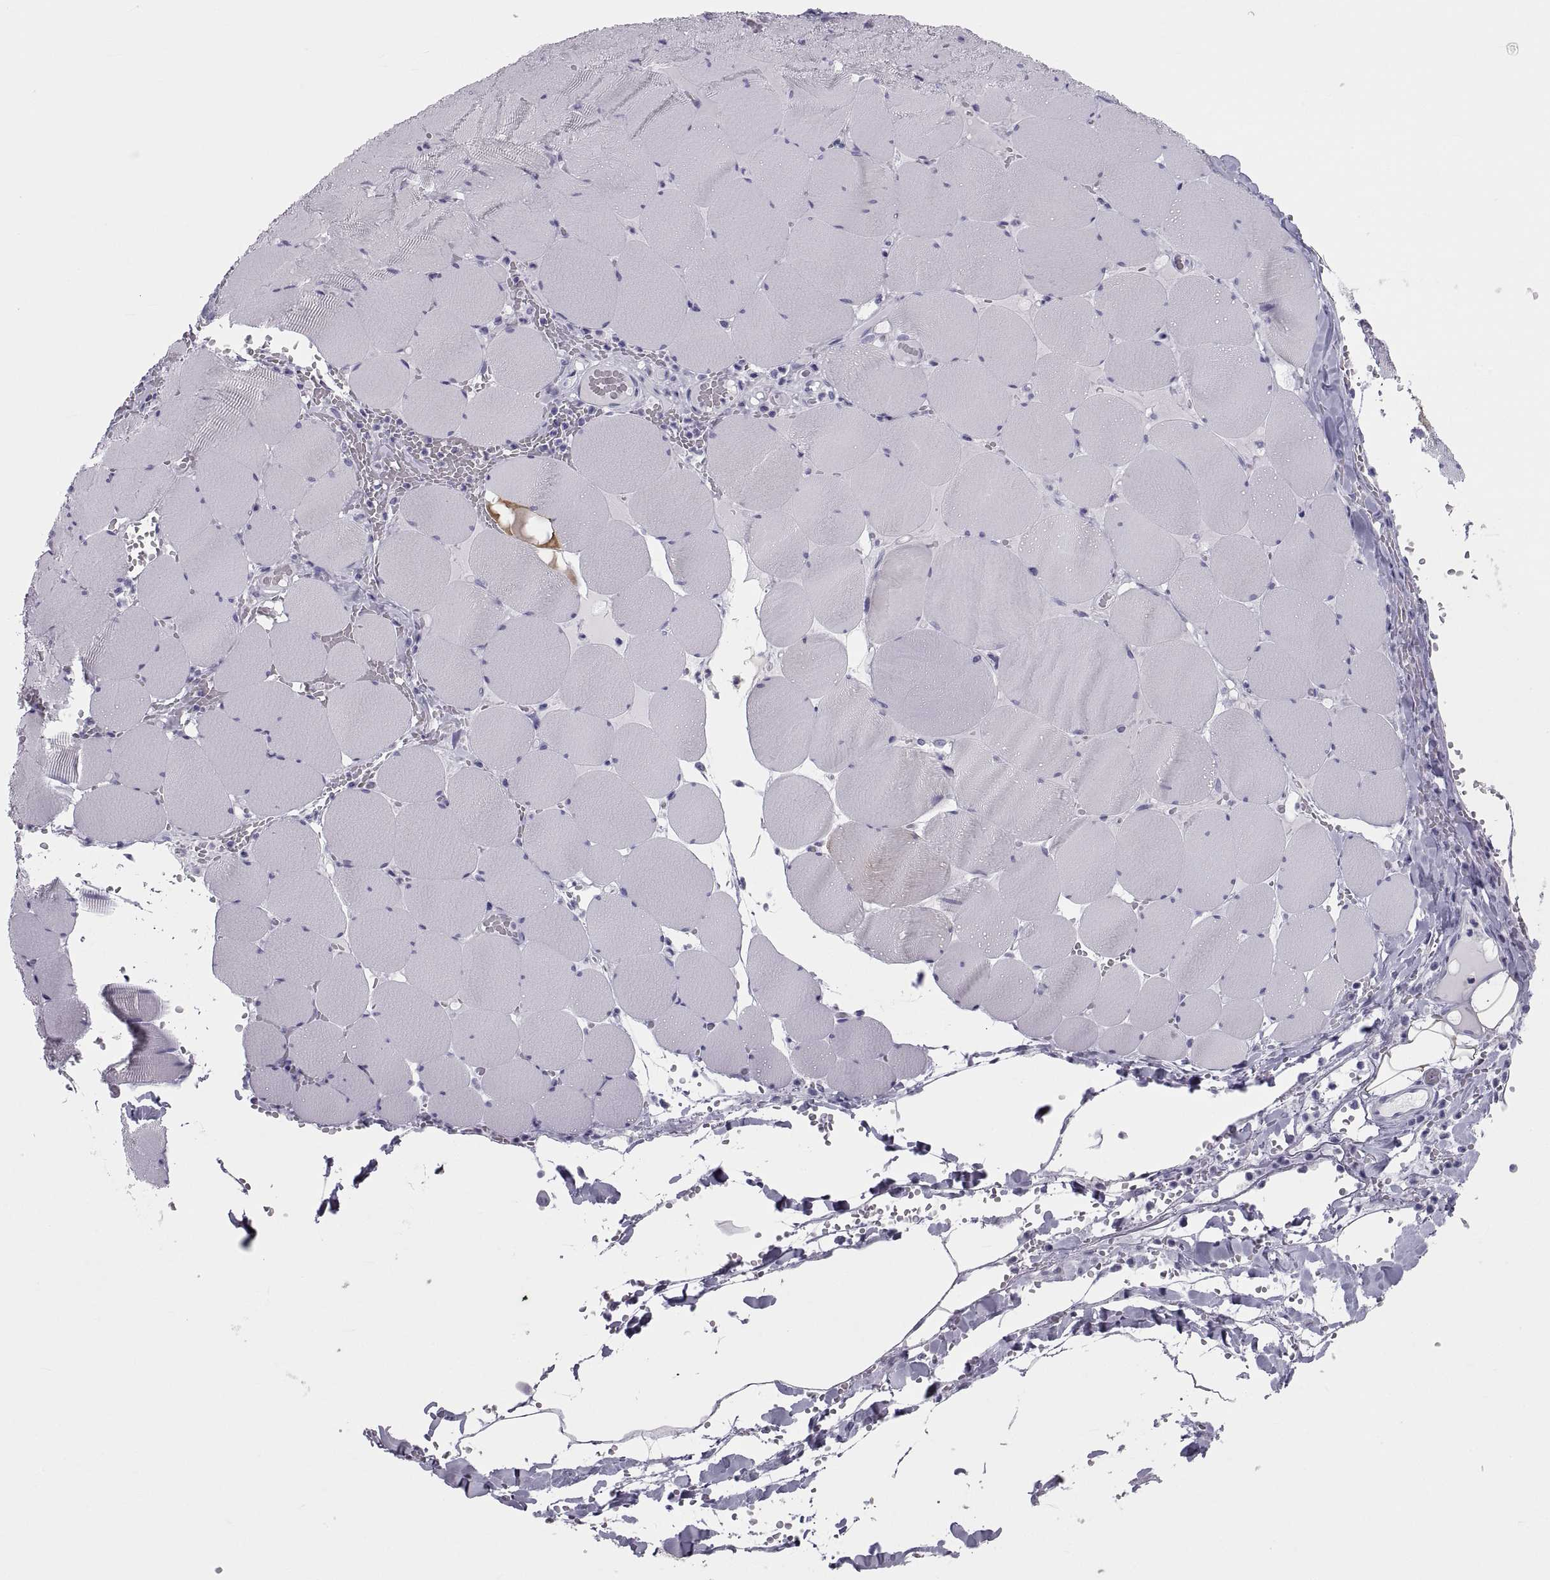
{"staining": {"intensity": "negative", "quantity": "none", "location": "none"}, "tissue": "skeletal muscle", "cell_type": "Myocytes", "image_type": "normal", "snomed": [{"axis": "morphology", "description": "Normal tissue, NOS"}, {"axis": "morphology", "description": "Malignant melanoma, Metastatic site"}, {"axis": "topography", "description": "Skeletal muscle"}], "caption": "IHC image of benign human skeletal muscle stained for a protein (brown), which demonstrates no positivity in myocytes.", "gene": "DEFB129", "patient": {"sex": "male", "age": 50}}